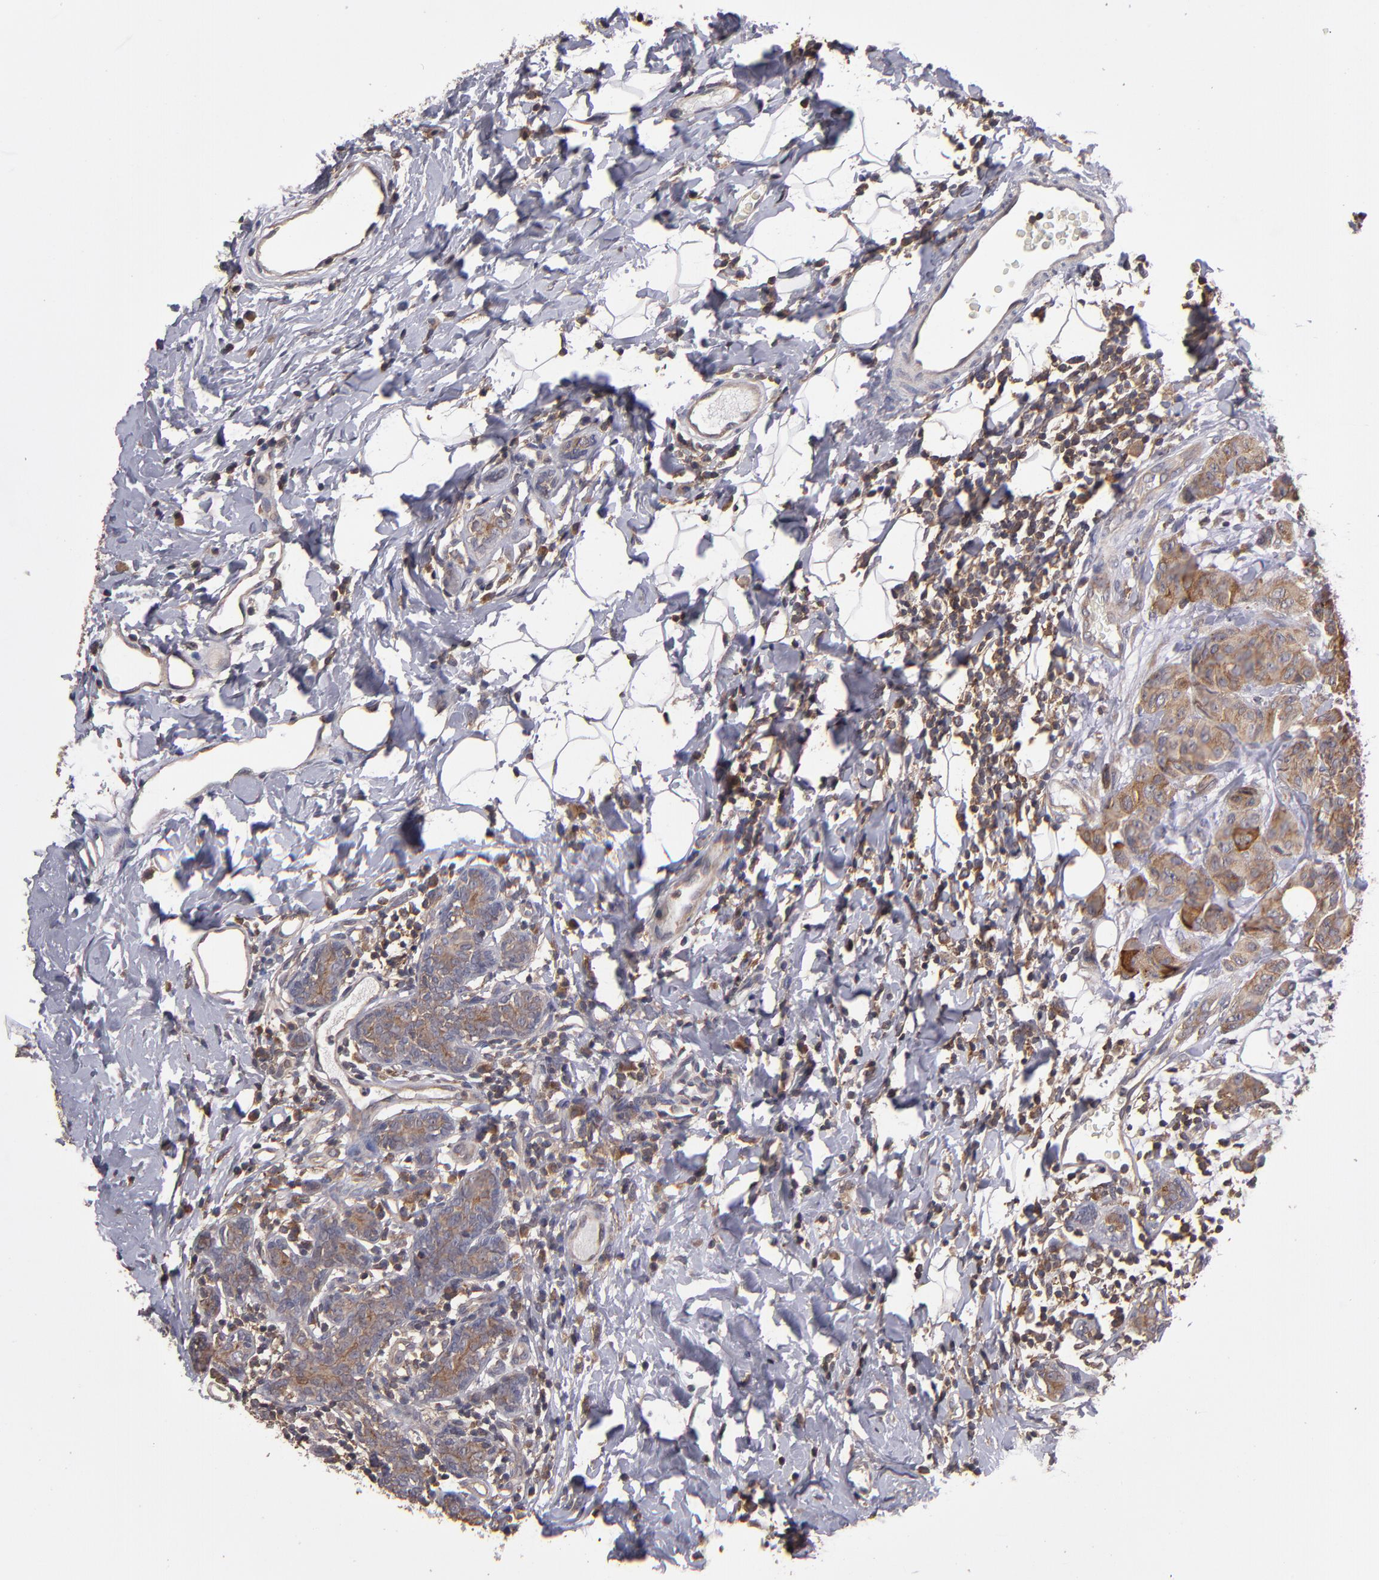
{"staining": {"intensity": "moderate", "quantity": ">75%", "location": "cytoplasmic/membranous"}, "tissue": "breast cancer", "cell_type": "Tumor cells", "image_type": "cancer", "snomed": [{"axis": "morphology", "description": "Duct carcinoma"}, {"axis": "topography", "description": "Breast"}], "caption": "Breast invasive ductal carcinoma was stained to show a protein in brown. There is medium levels of moderate cytoplasmic/membranous staining in about >75% of tumor cells.", "gene": "NF2", "patient": {"sex": "female", "age": 40}}